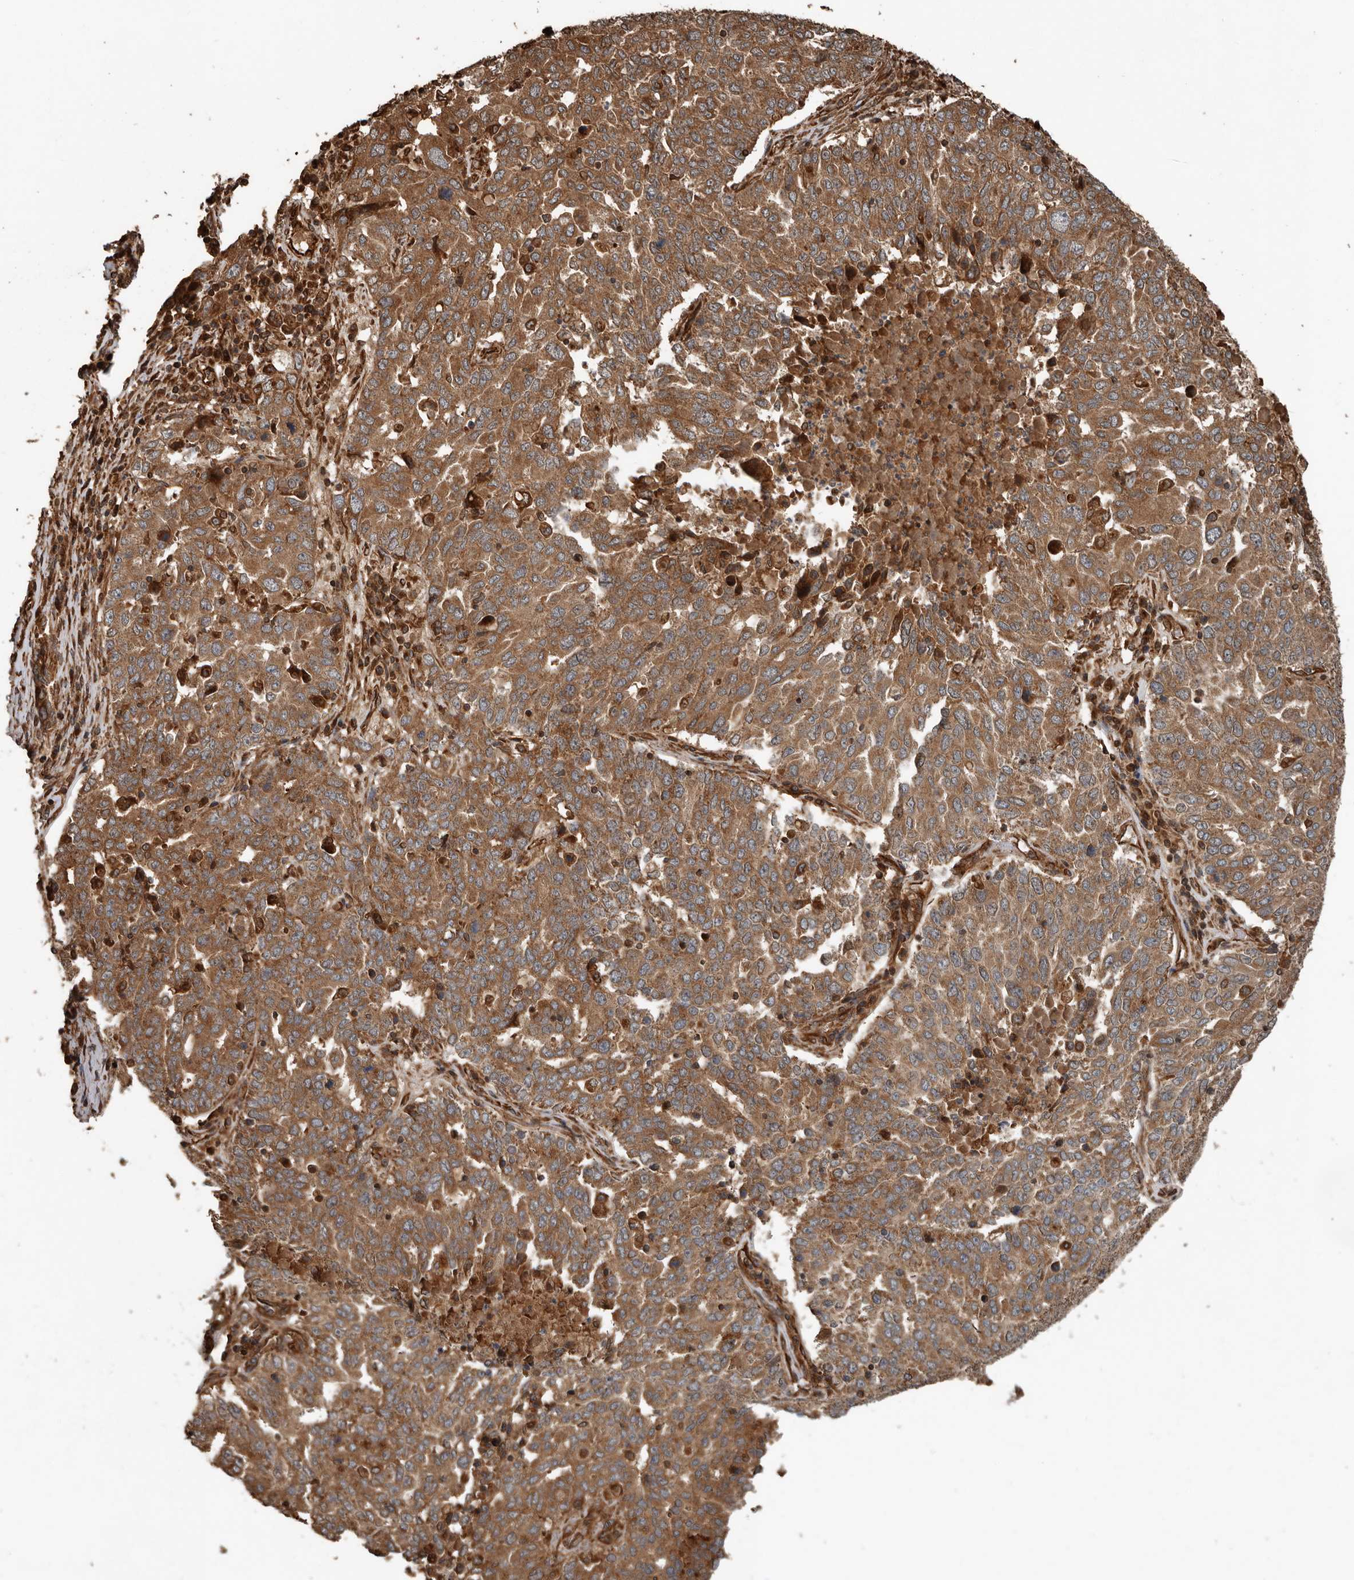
{"staining": {"intensity": "moderate", "quantity": ">75%", "location": "cytoplasmic/membranous"}, "tissue": "ovarian cancer", "cell_type": "Tumor cells", "image_type": "cancer", "snomed": [{"axis": "morphology", "description": "Carcinoma, endometroid"}, {"axis": "topography", "description": "Ovary"}], "caption": "Ovarian cancer stained with a brown dye shows moderate cytoplasmic/membranous positive expression in about >75% of tumor cells.", "gene": "YOD1", "patient": {"sex": "female", "age": 62}}